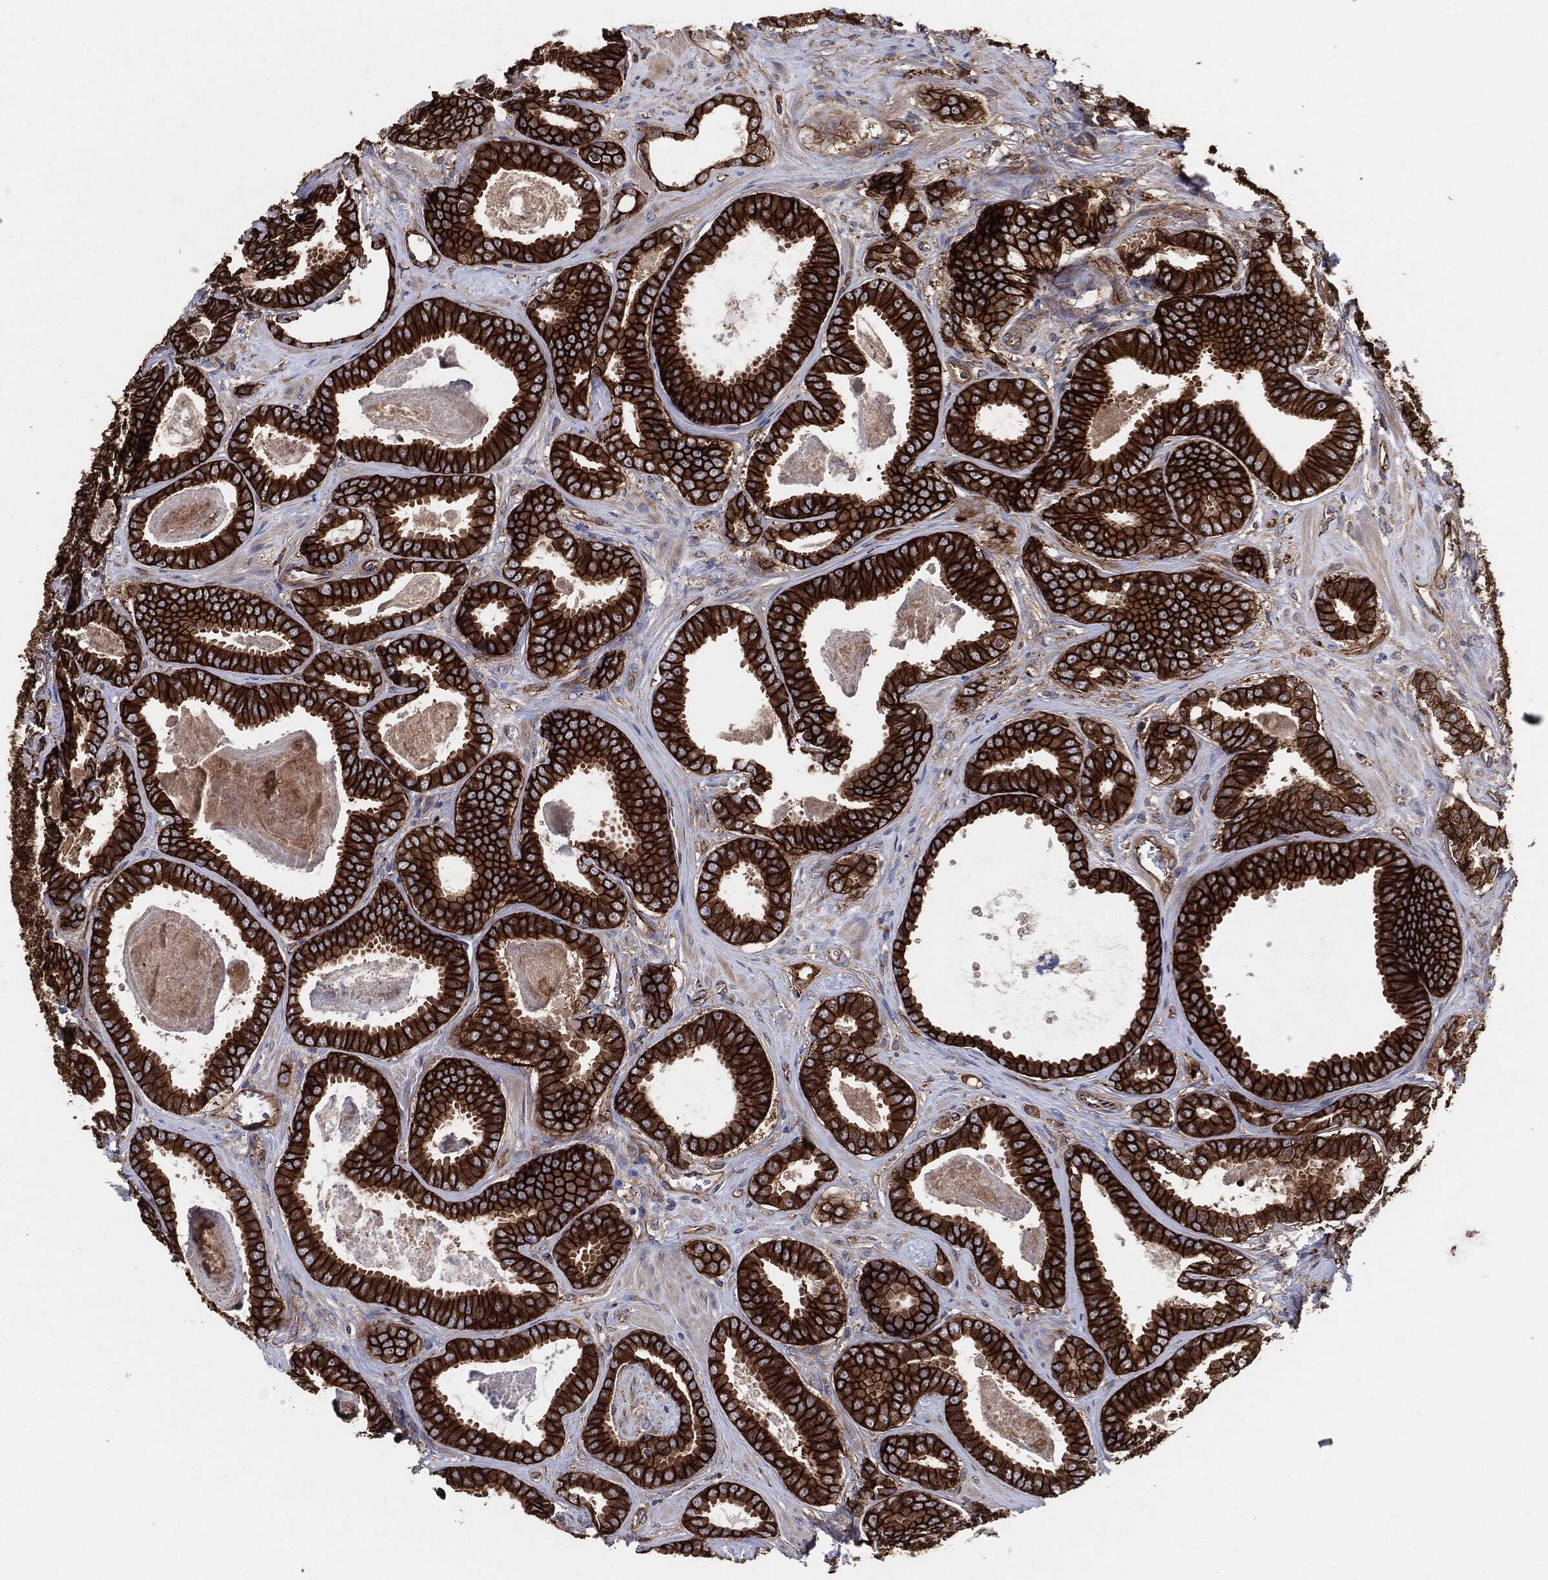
{"staining": {"intensity": "strong", "quantity": ">75%", "location": "cytoplasmic/membranous"}, "tissue": "prostate cancer", "cell_type": "Tumor cells", "image_type": "cancer", "snomed": [{"axis": "morphology", "description": "Adenocarcinoma, NOS"}, {"axis": "topography", "description": "Prostate"}], "caption": "About >75% of tumor cells in human adenocarcinoma (prostate) display strong cytoplasmic/membranous protein positivity as visualized by brown immunohistochemical staining.", "gene": "CTNNA1", "patient": {"sex": "male", "age": 61}}